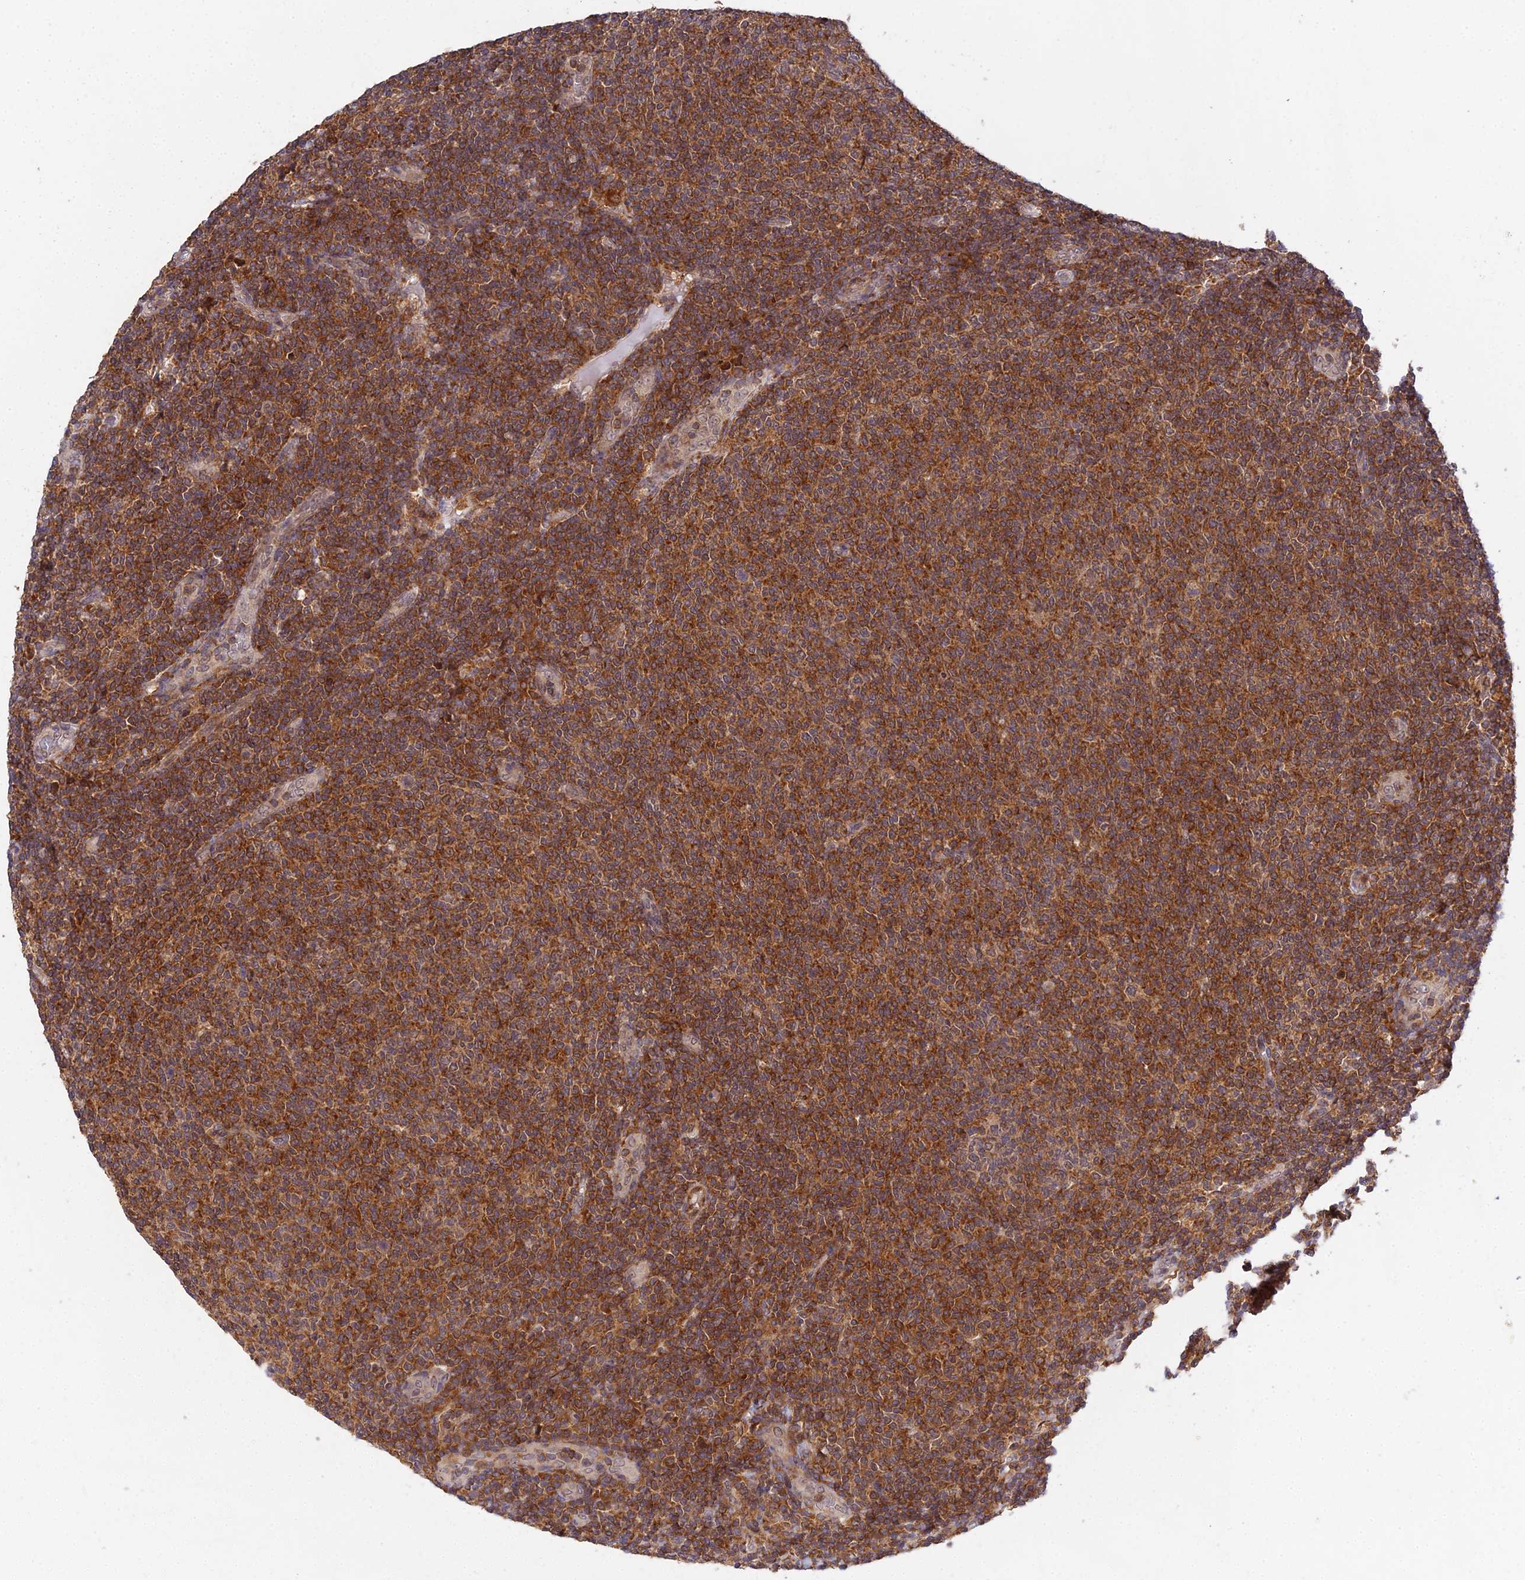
{"staining": {"intensity": "strong", "quantity": ">75%", "location": "cytoplasmic/membranous"}, "tissue": "lymphoma", "cell_type": "Tumor cells", "image_type": "cancer", "snomed": [{"axis": "morphology", "description": "Malignant lymphoma, non-Hodgkin's type, Low grade"}, {"axis": "topography", "description": "Lymph node"}], "caption": "Immunohistochemistry (IHC) (DAB) staining of malignant lymphoma, non-Hodgkin's type (low-grade) displays strong cytoplasmic/membranous protein expression in about >75% of tumor cells.", "gene": "TPRX1", "patient": {"sex": "male", "age": 66}}